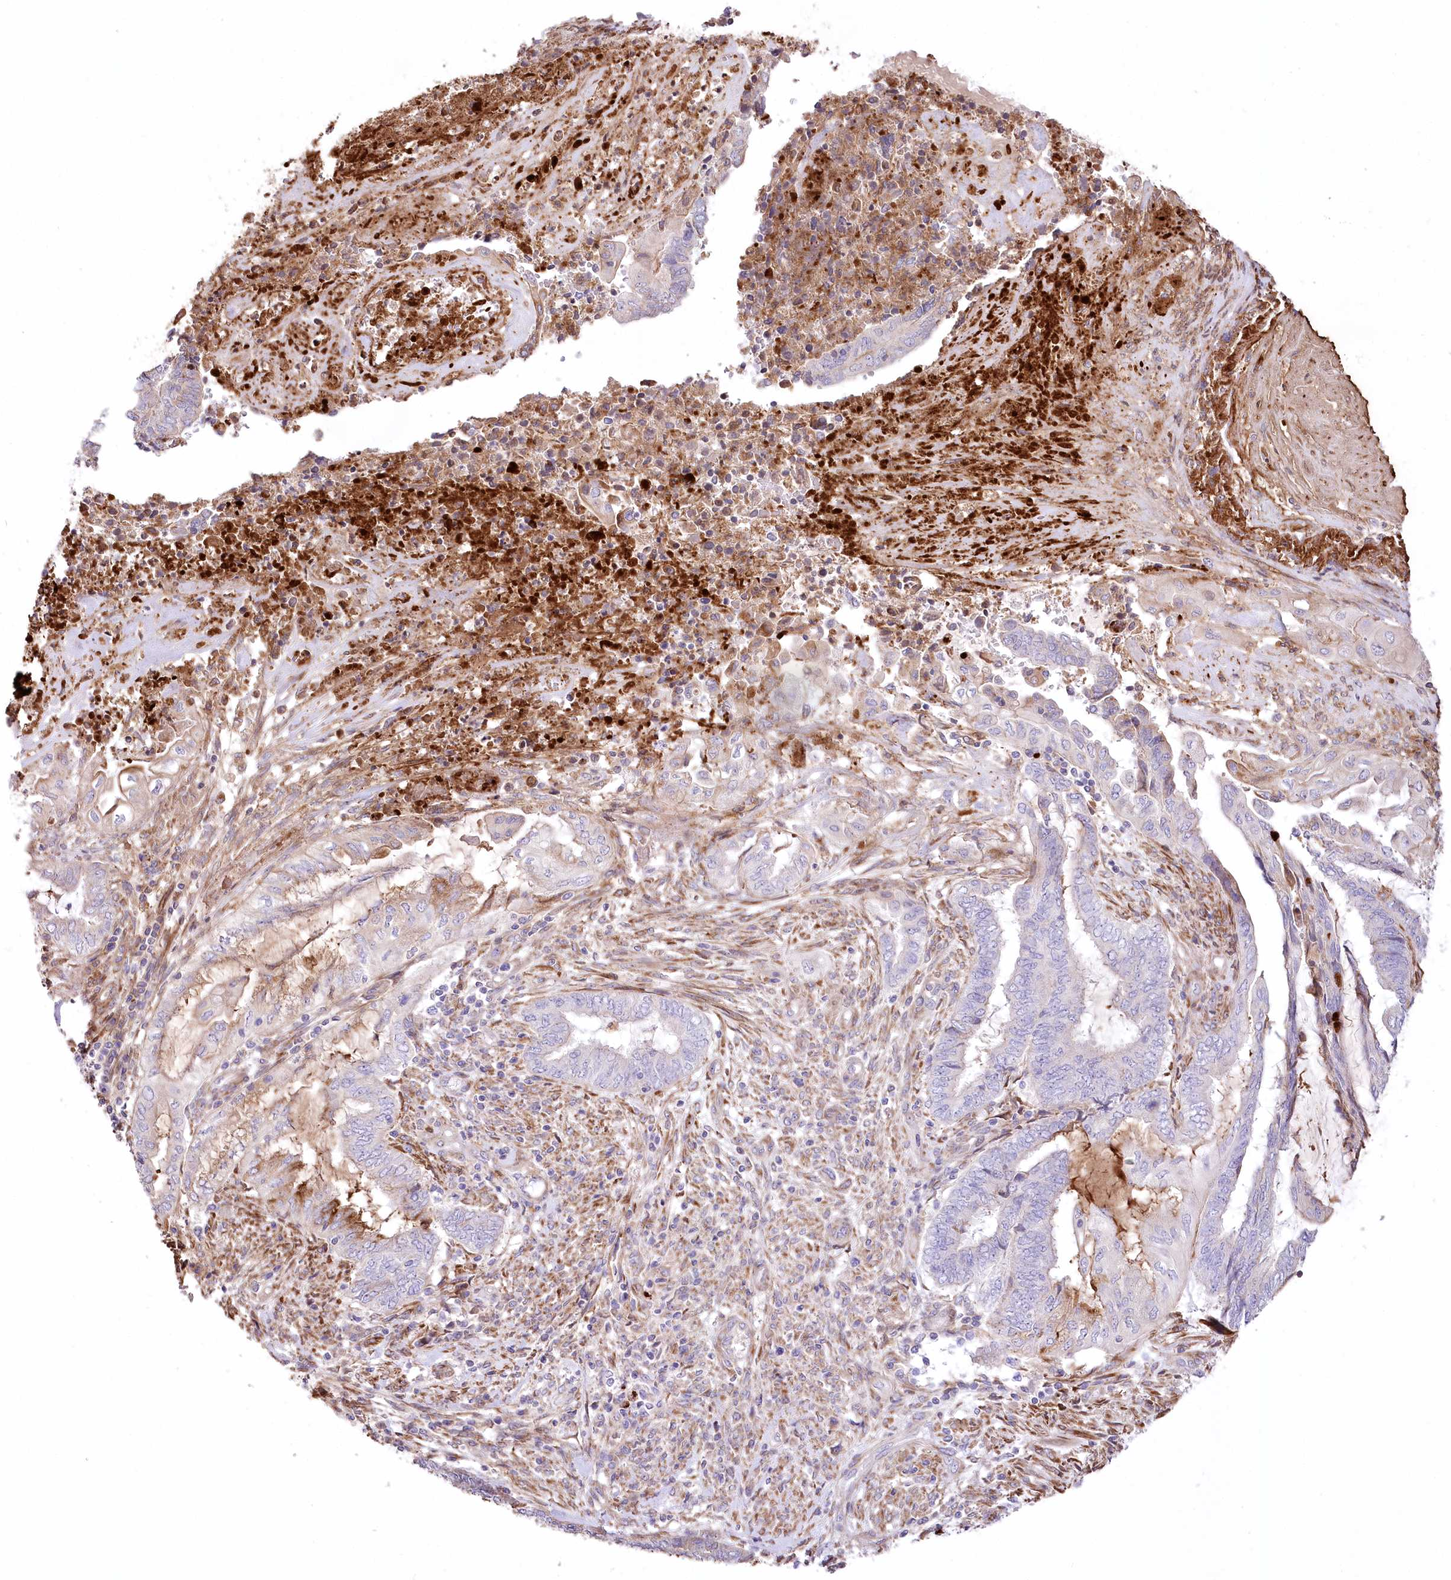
{"staining": {"intensity": "weak", "quantity": "<25%", "location": "cytoplasmic/membranous"}, "tissue": "endometrial cancer", "cell_type": "Tumor cells", "image_type": "cancer", "snomed": [{"axis": "morphology", "description": "Adenocarcinoma, NOS"}, {"axis": "topography", "description": "Uterus"}, {"axis": "topography", "description": "Endometrium"}], "caption": "Micrograph shows no significant protein staining in tumor cells of endometrial adenocarcinoma.", "gene": "RNF24", "patient": {"sex": "female", "age": 70}}